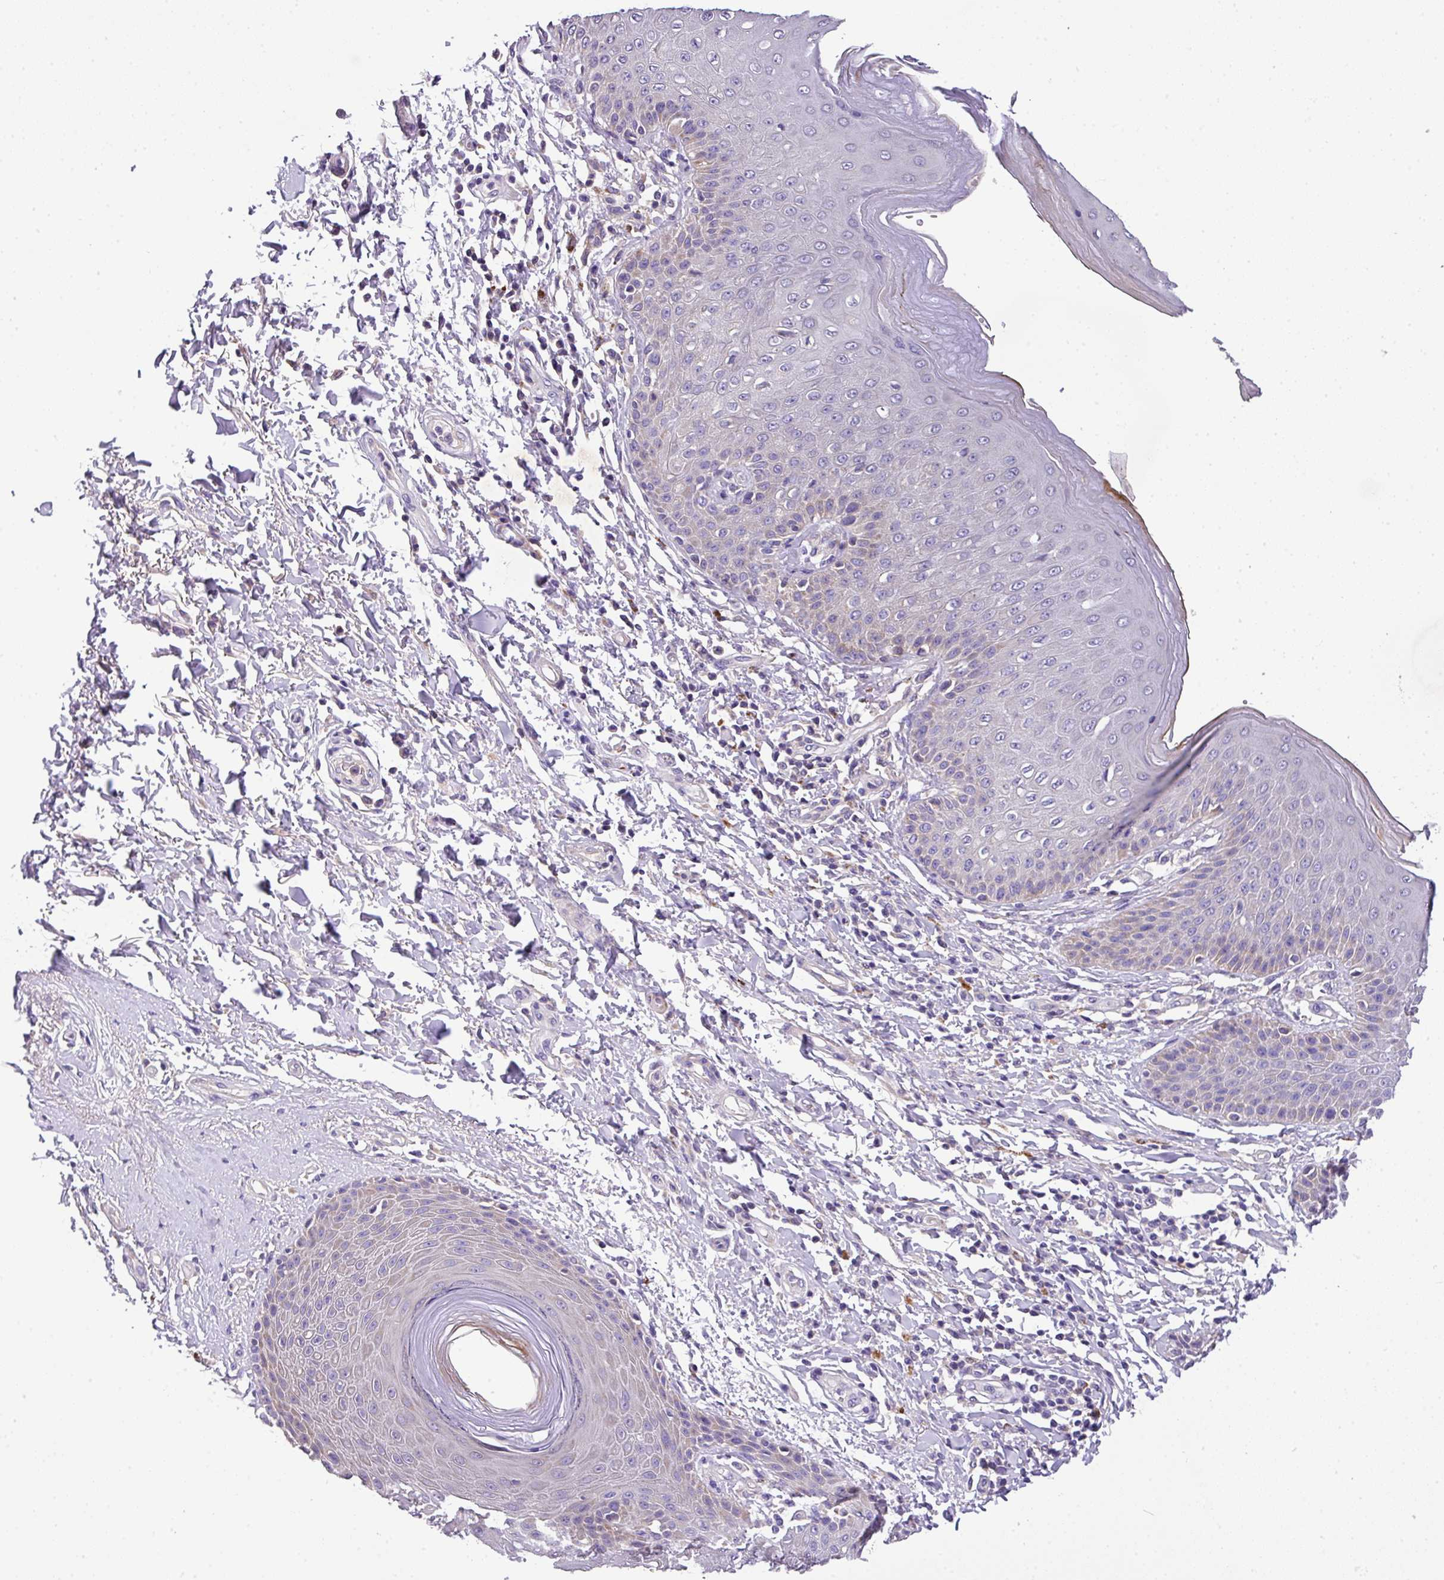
{"staining": {"intensity": "moderate", "quantity": "<25%", "location": "cytoplasmic/membranous"}, "tissue": "skin", "cell_type": "Epidermal cells", "image_type": "normal", "snomed": [{"axis": "morphology", "description": "Normal tissue, NOS"}, {"axis": "topography", "description": "Peripheral nerve tissue"}], "caption": "Immunohistochemistry (IHC) image of normal skin: skin stained using IHC shows low levels of moderate protein expression localized specifically in the cytoplasmic/membranous of epidermal cells, appearing as a cytoplasmic/membranous brown color.", "gene": "ANXA2R", "patient": {"sex": "male", "age": 51}}